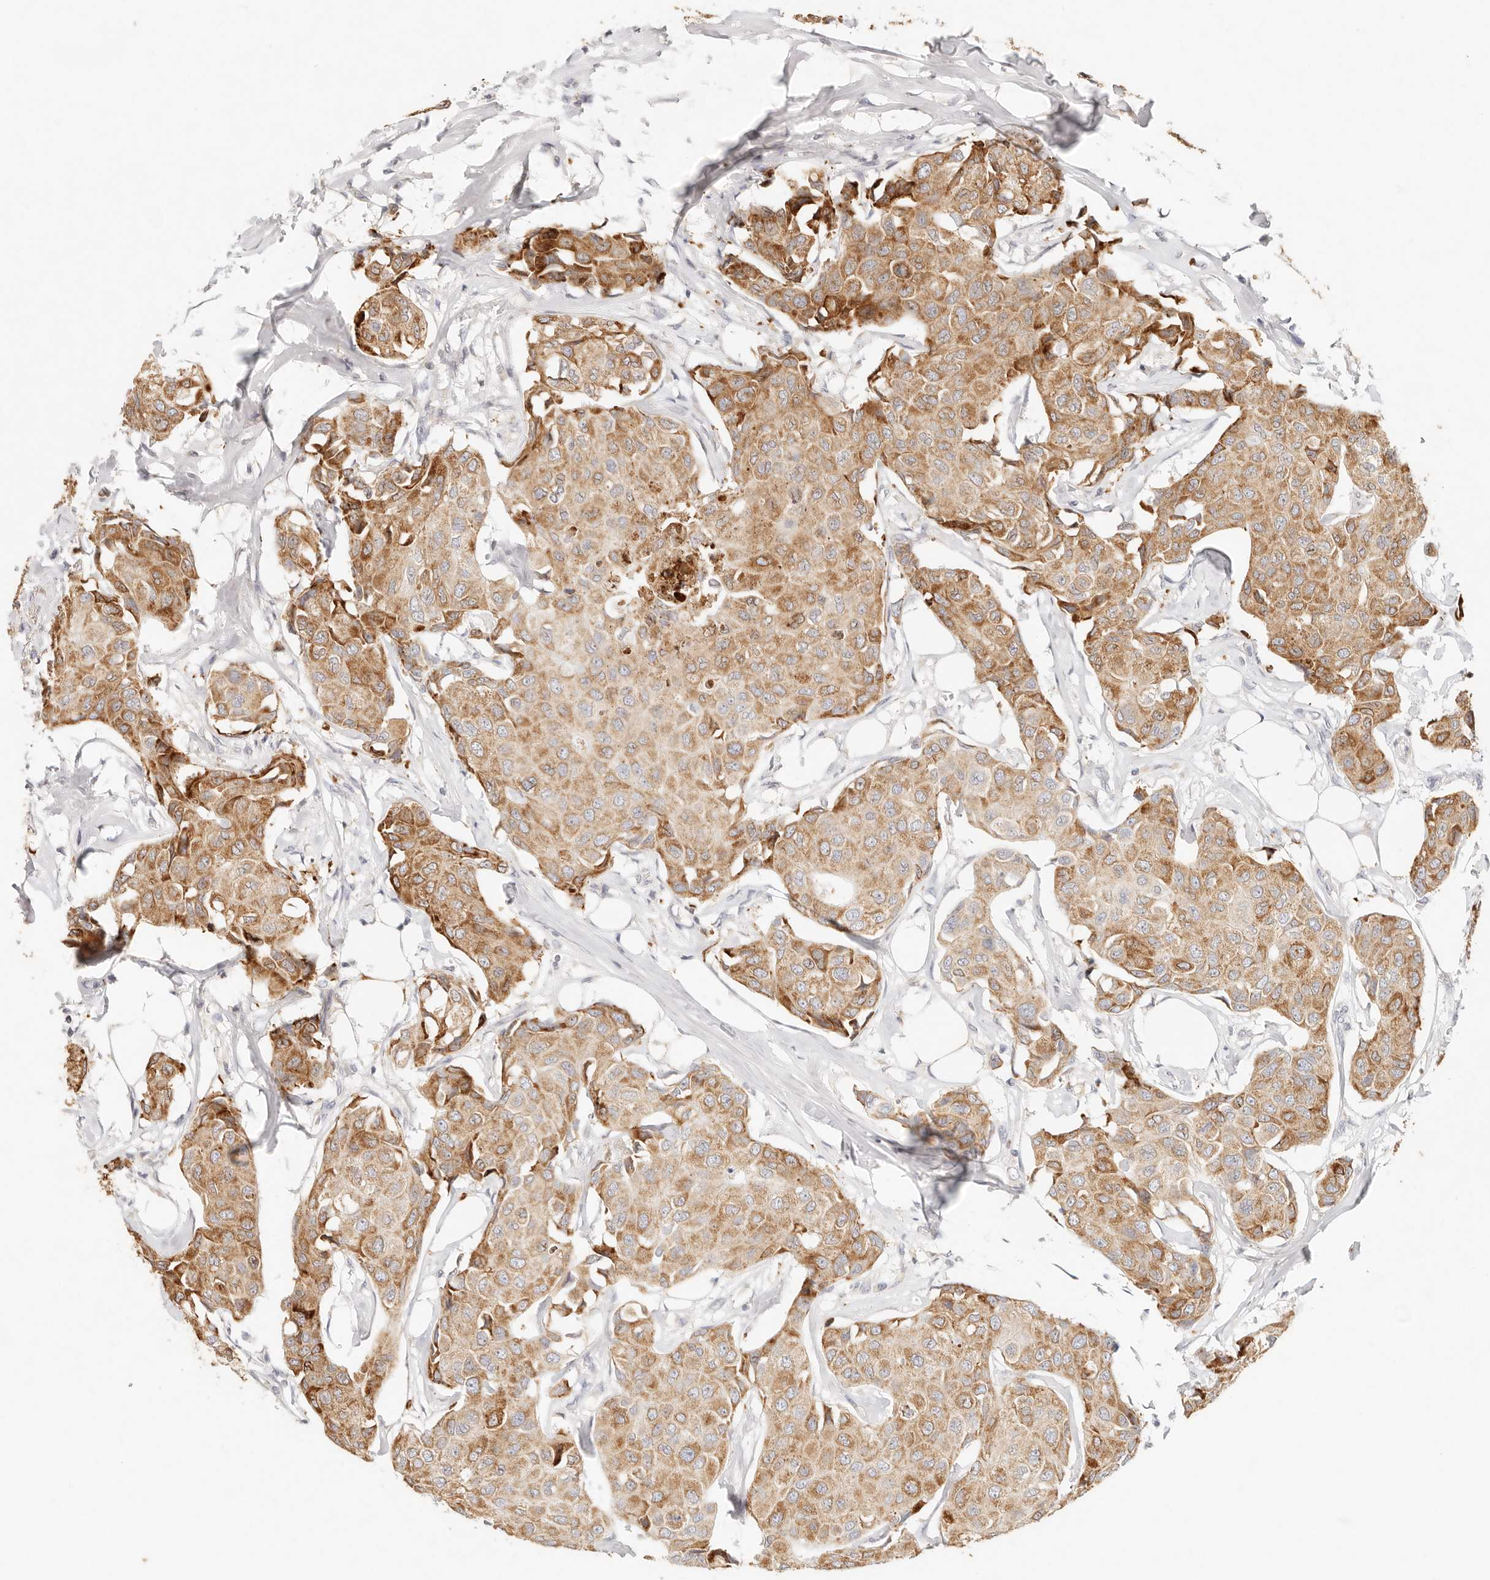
{"staining": {"intensity": "moderate", "quantity": ">75%", "location": "cytoplasmic/membranous"}, "tissue": "breast cancer", "cell_type": "Tumor cells", "image_type": "cancer", "snomed": [{"axis": "morphology", "description": "Duct carcinoma"}, {"axis": "topography", "description": "Breast"}], "caption": "Immunohistochemistry photomicrograph of neoplastic tissue: infiltrating ductal carcinoma (breast) stained using immunohistochemistry (IHC) reveals medium levels of moderate protein expression localized specifically in the cytoplasmic/membranous of tumor cells, appearing as a cytoplasmic/membranous brown color.", "gene": "GPR156", "patient": {"sex": "female", "age": 80}}